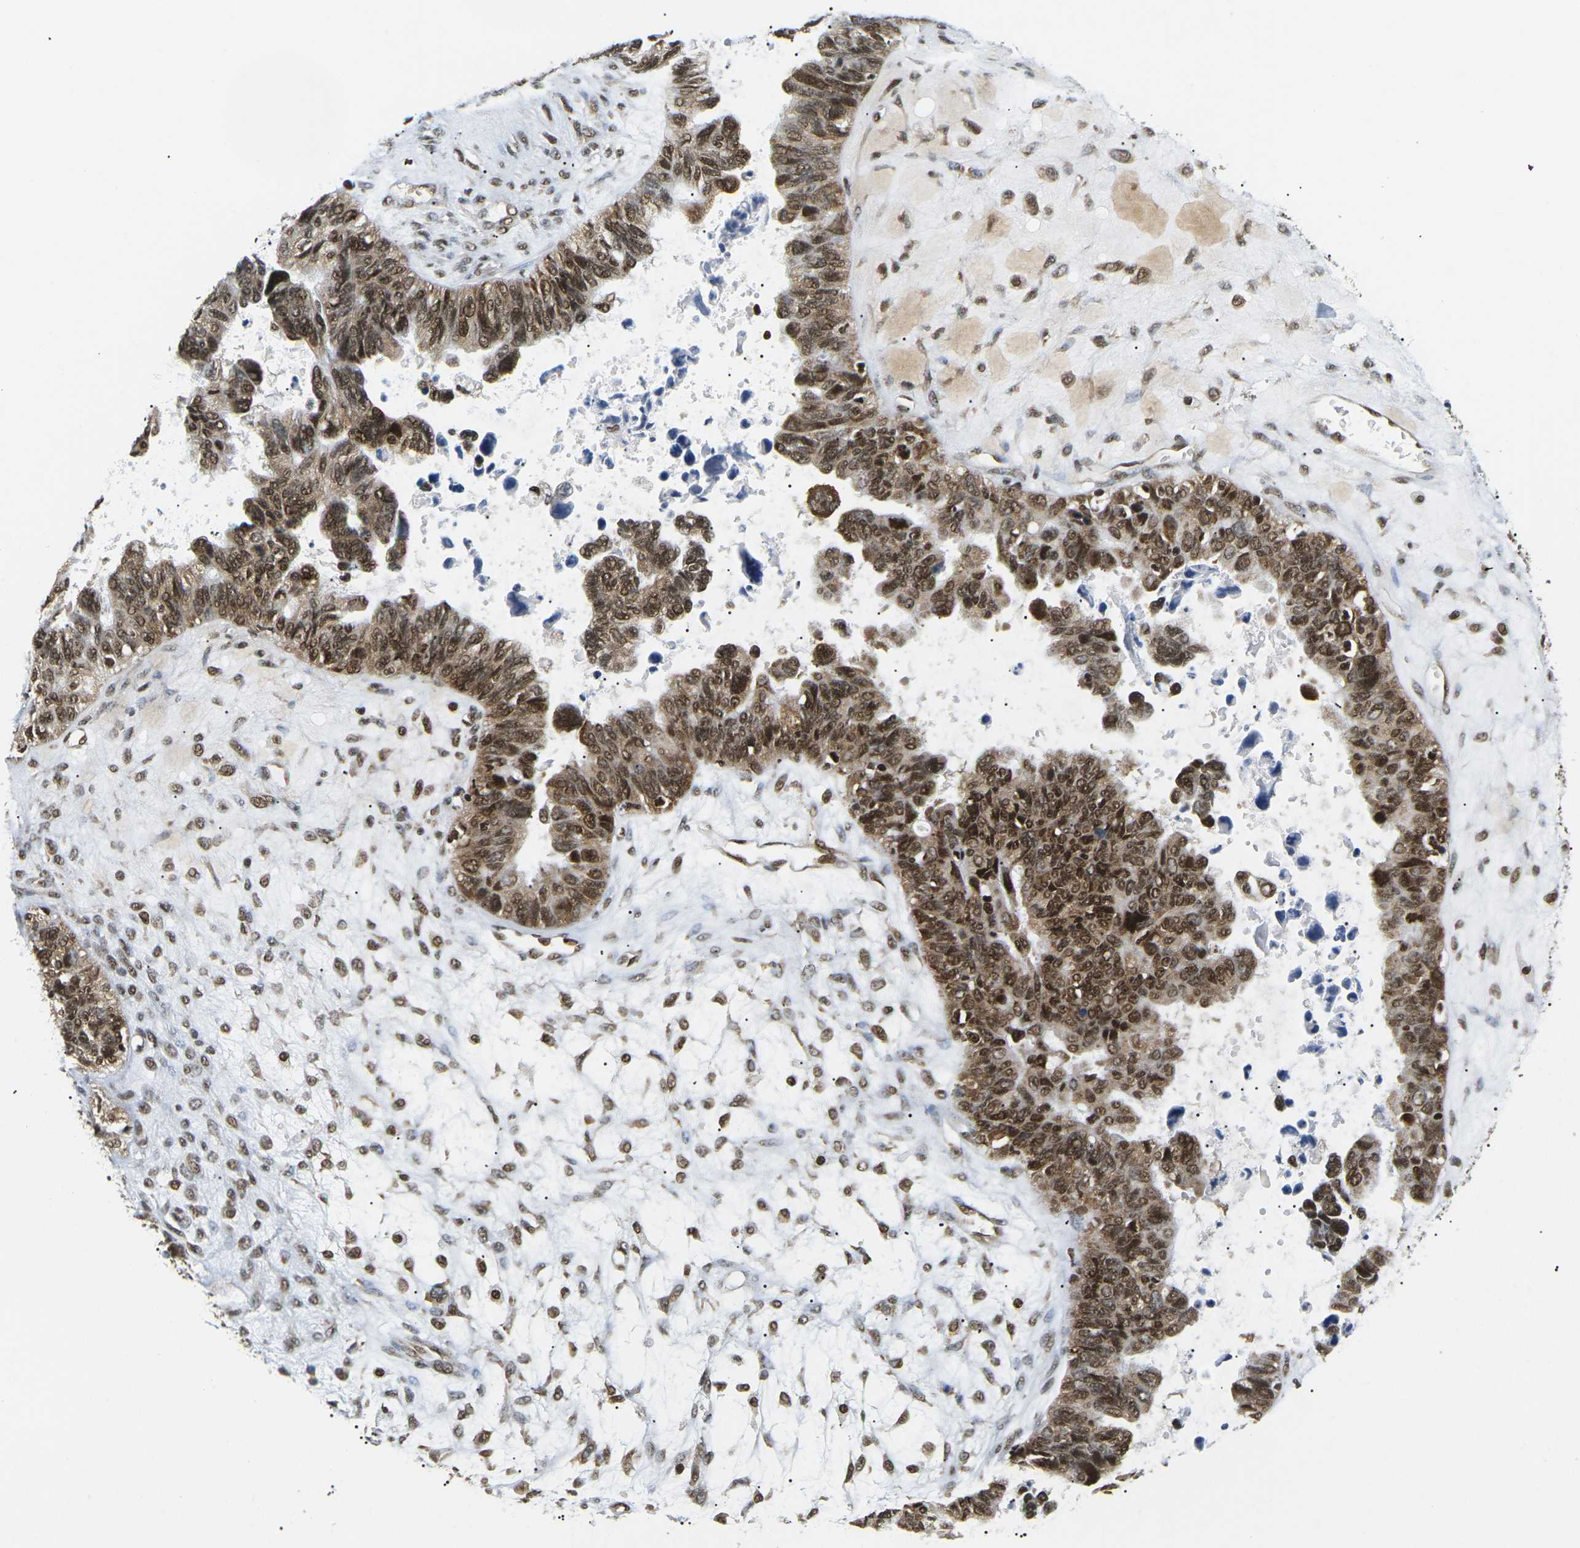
{"staining": {"intensity": "moderate", "quantity": ">75%", "location": "cytoplasmic/membranous,nuclear"}, "tissue": "ovarian cancer", "cell_type": "Tumor cells", "image_type": "cancer", "snomed": [{"axis": "morphology", "description": "Cystadenocarcinoma, serous, NOS"}, {"axis": "topography", "description": "Ovary"}], "caption": "A brown stain shows moderate cytoplasmic/membranous and nuclear staining of a protein in ovarian cancer (serous cystadenocarcinoma) tumor cells.", "gene": "CELF1", "patient": {"sex": "female", "age": 79}}